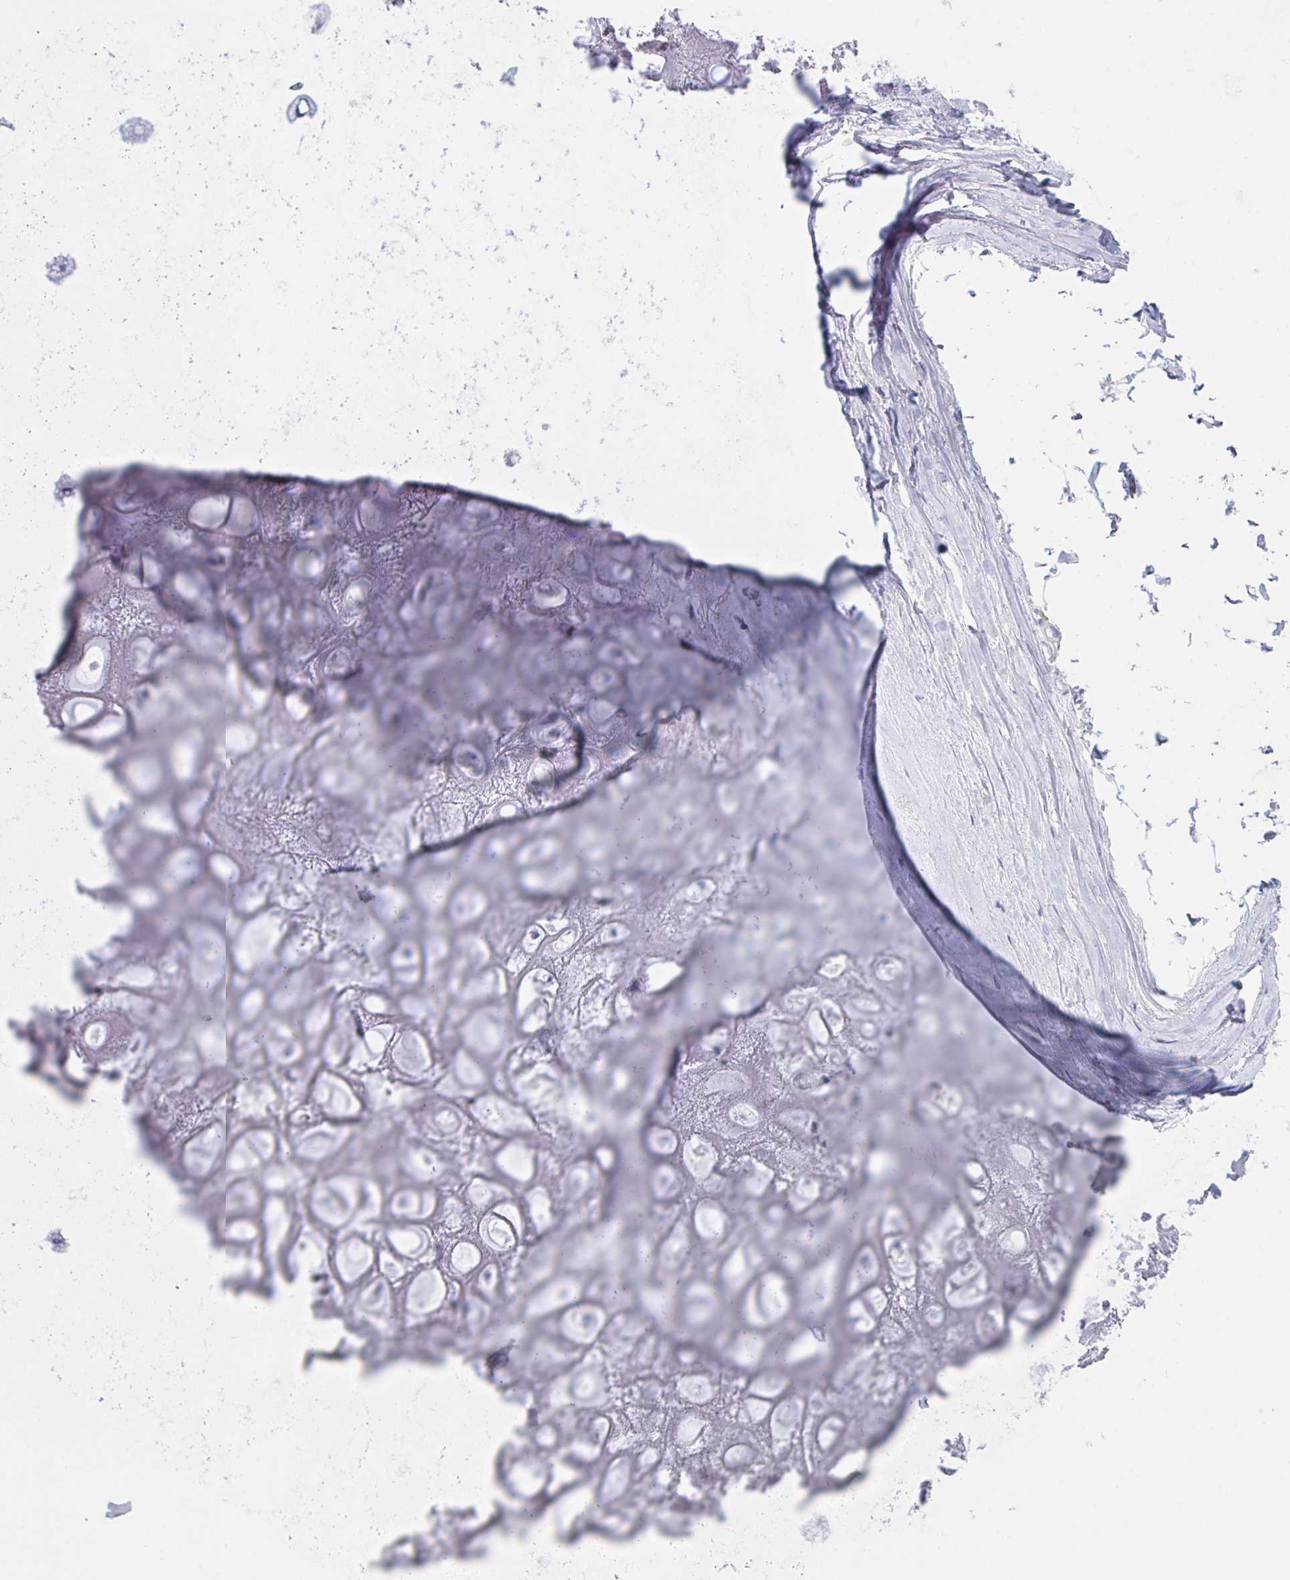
{"staining": {"intensity": "negative", "quantity": "none", "location": "none"}, "tissue": "soft tissue", "cell_type": "Chondrocytes", "image_type": "normal", "snomed": [{"axis": "morphology", "description": "Normal tissue, NOS"}, {"axis": "topography", "description": "Lymph node"}, {"axis": "topography", "description": "Cartilage tissue"}, {"axis": "topography", "description": "Nasopharynx"}], "caption": "DAB (3,3'-diaminobenzidine) immunohistochemical staining of unremarkable human soft tissue demonstrates no significant expression in chondrocytes. (DAB (3,3'-diaminobenzidine) immunohistochemistry (IHC), high magnification).", "gene": "MYO1F", "patient": {"sex": "male", "age": 63}}